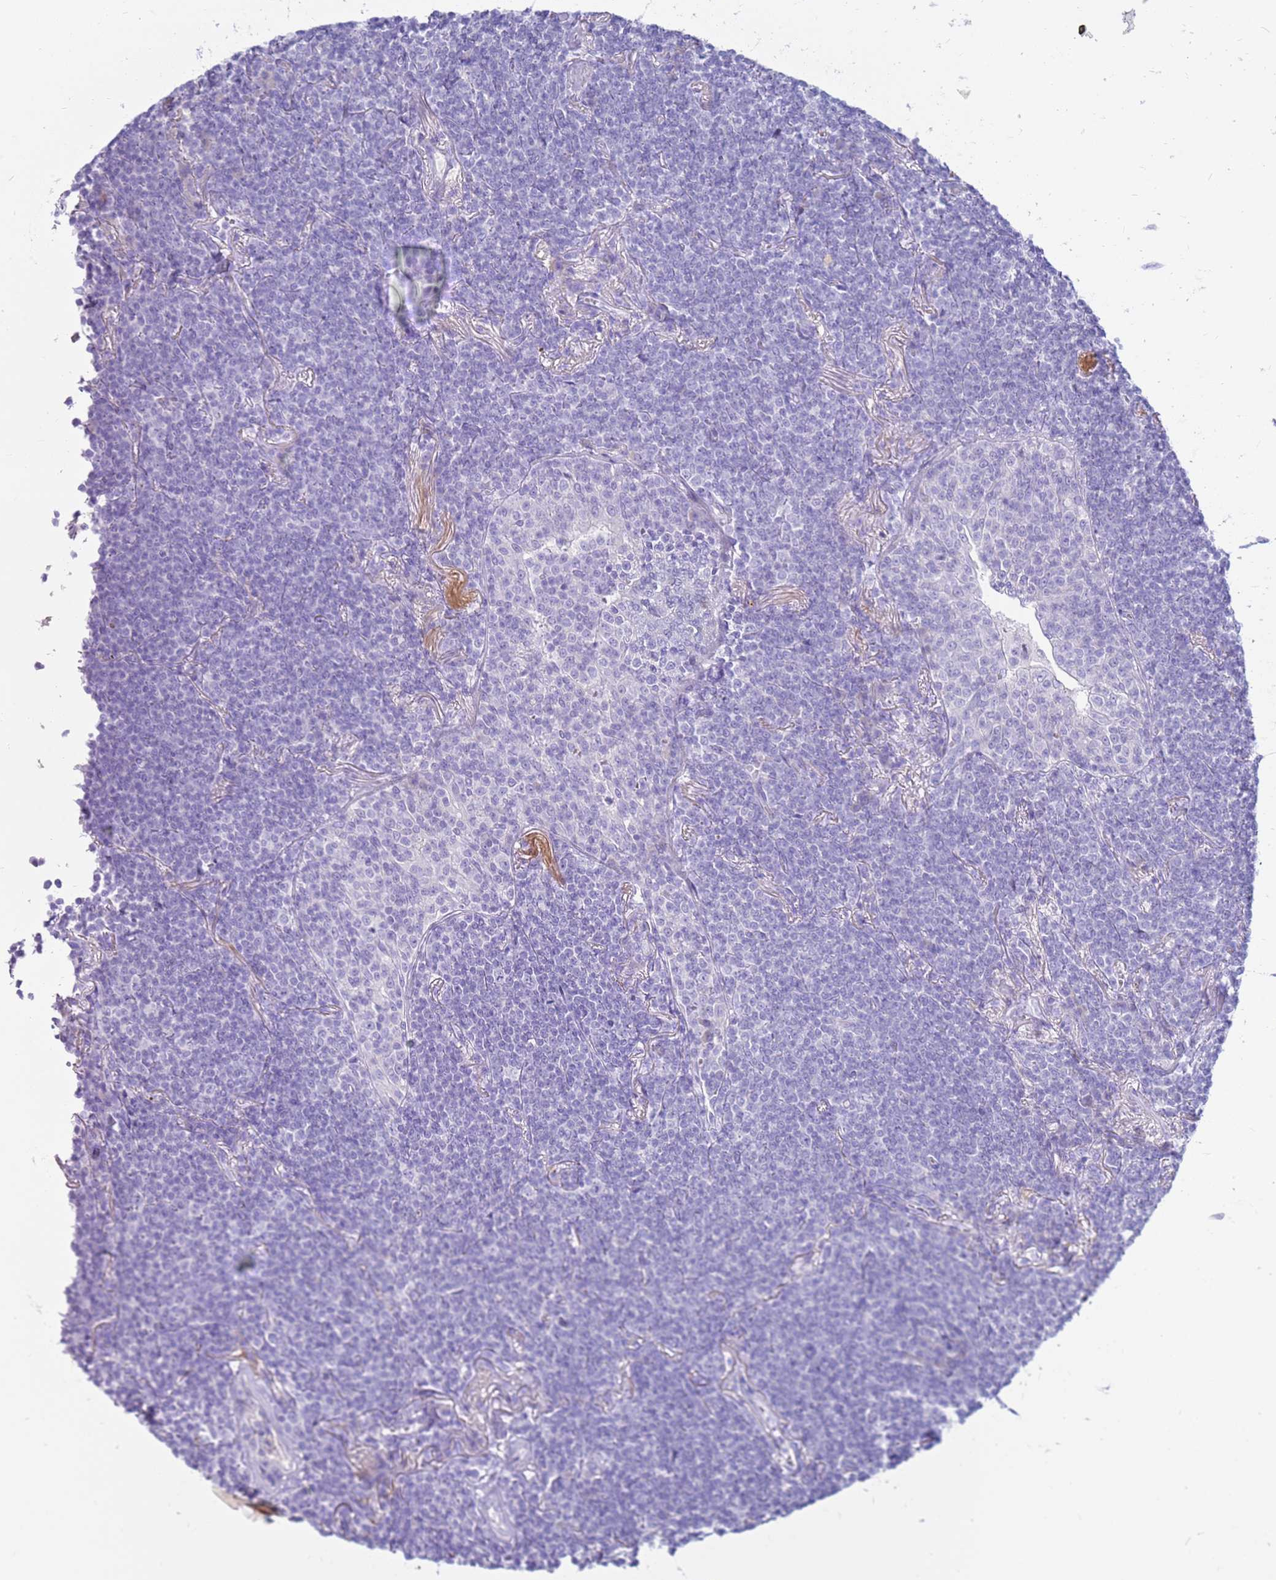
{"staining": {"intensity": "negative", "quantity": "none", "location": "none"}, "tissue": "lymphoma", "cell_type": "Tumor cells", "image_type": "cancer", "snomed": [{"axis": "morphology", "description": "Malignant lymphoma, non-Hodgkin's type, Low grade"}, {"axis": "topography", "description": "Lung"}], "caption": "Immunohistochemistry of low-grade malignant lymphoma, non-Hodgkin's type exhibits no expression in tumor cells. Nuclei are stained in blue.", "gene": "EVPLL", "patient": {"sex": "female", "age": 71}}